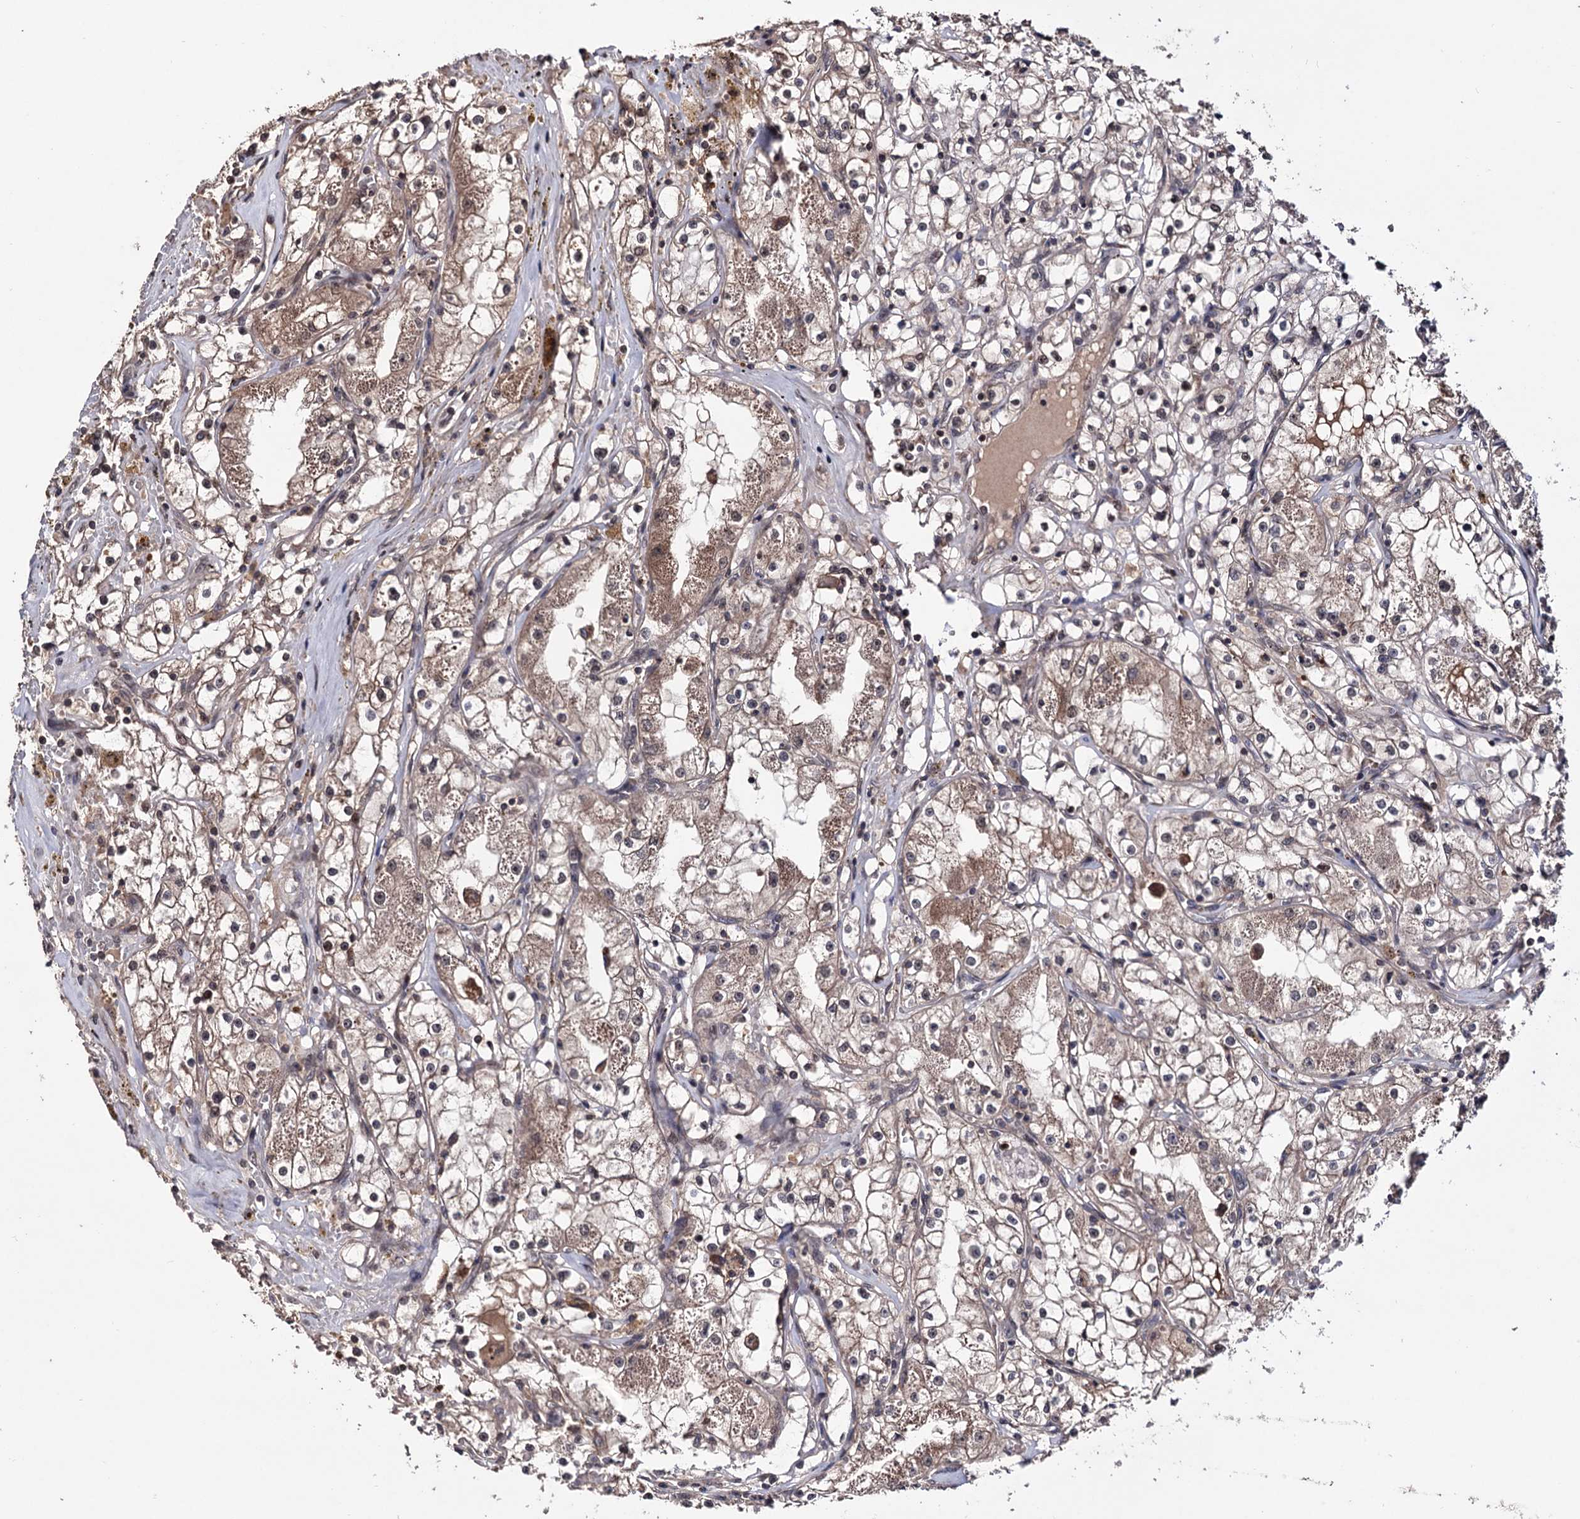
{"staining": {"intensity": "moderate", "quantity": "25%-75%", "location": "cytoplasmic/membranous,nuclear"}, "tissue": "renal cancer", "cell_type": "Tumor cells", "image_type": "cancer", "snomed": [{"axis": "morphology", "description": "Adenocarcinoma, NOS"}, {"axis": "topography", "description": "Kidney"}], "caption": "Protein staining of renal cancer (adenocarcinoma) tissue exhibits moderate cytoplasmic/membranous and nuclear positivity in approximately 25%-75% of tumor cells. (brown staining indicates protein expression, while blue staining denotes nuclei).", "gene": "KLF5", "patient": {"sex": "male", "age": 56}}